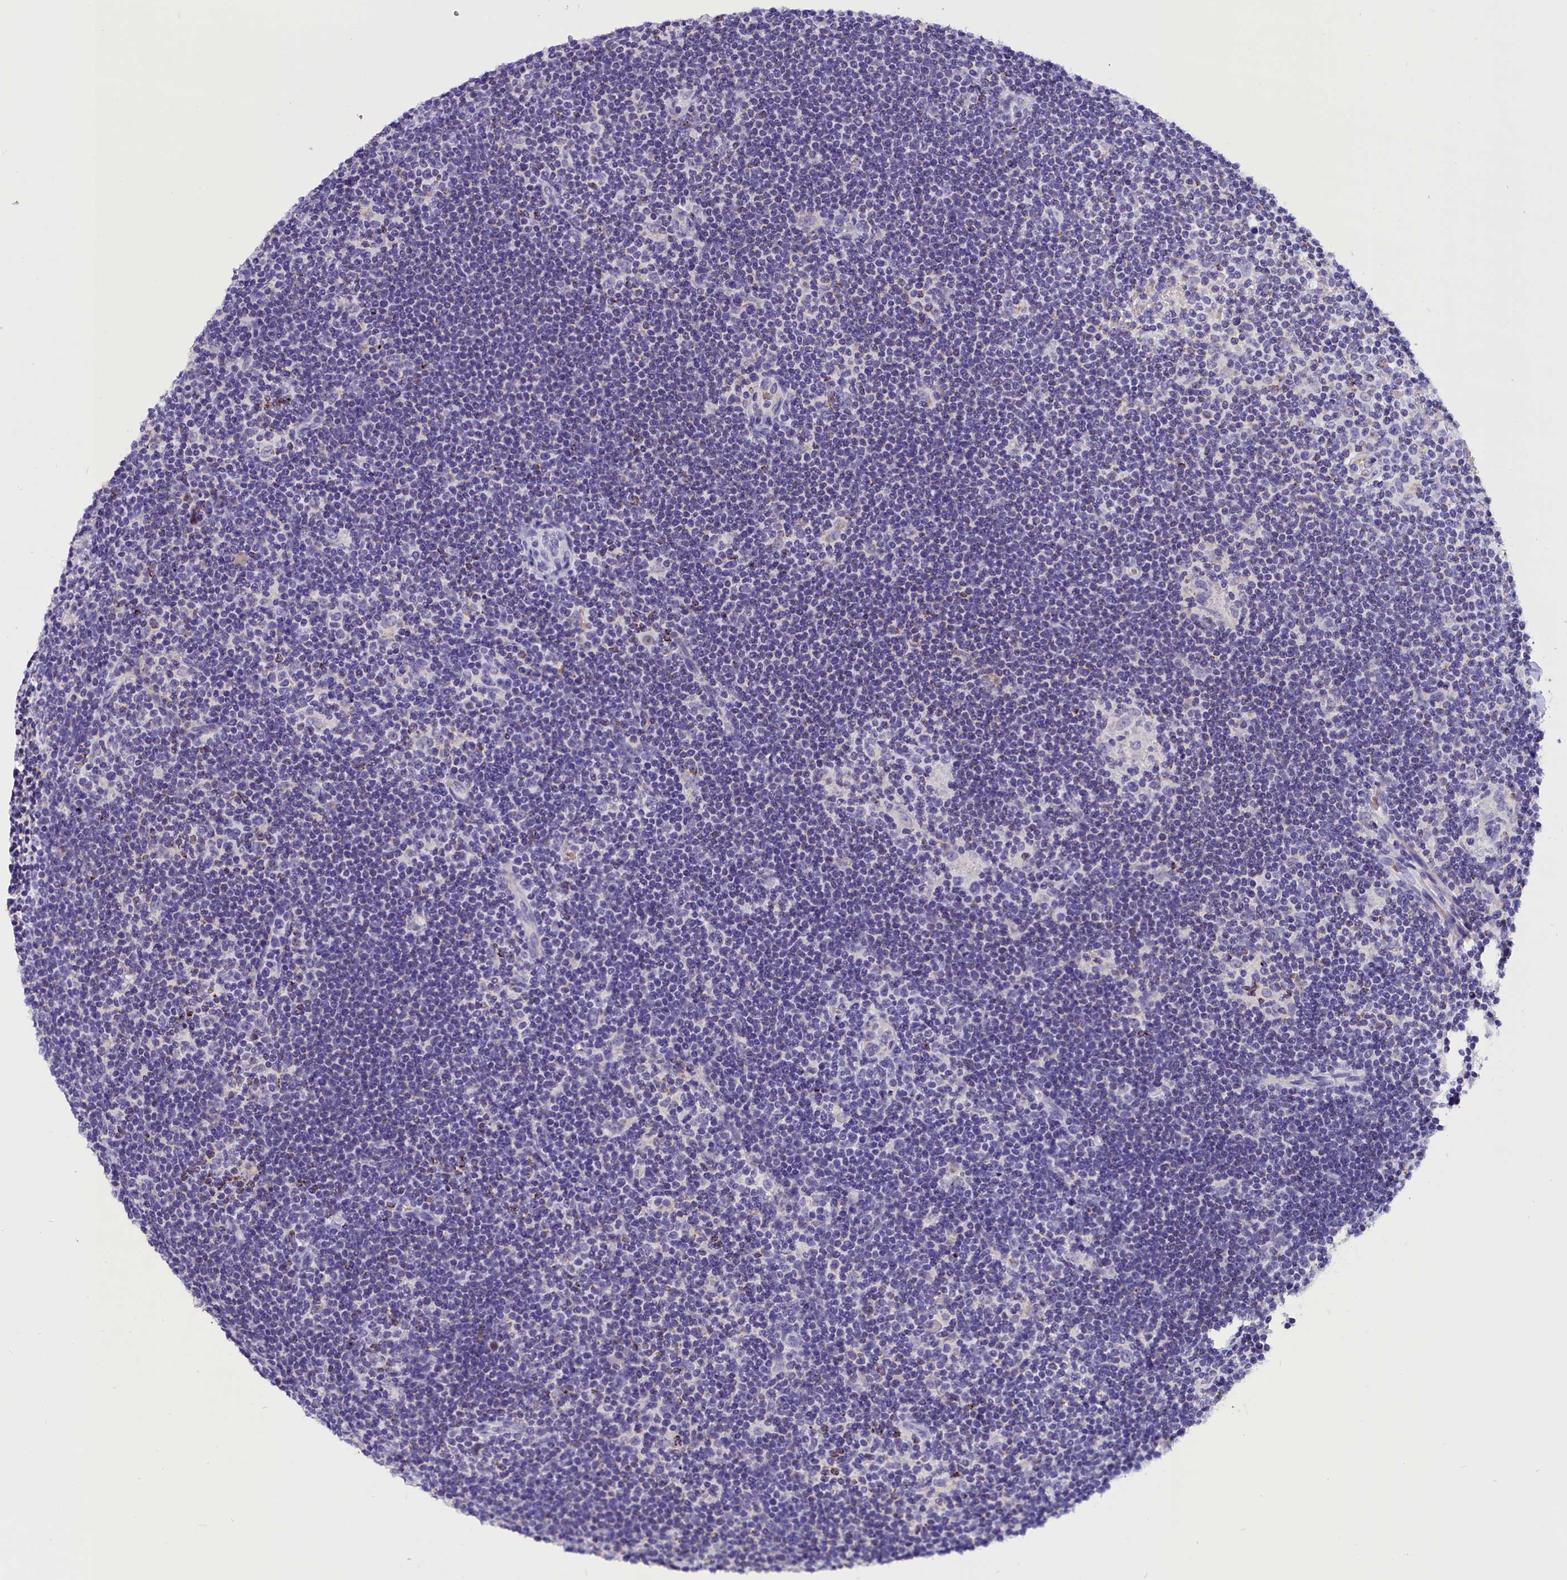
{"staining": {"intensity": "negative", "quantity": "none", "location": "none"}, "tissue": "lymphoma", "cell_type": "Tumor cells", "image_type": "cancer", "snomed": [{"axis": "morphology", "description": "Hodgkin's disease, NOS"}, {"axis": "topography", "description": "Lymph node"}], "caption": "The histopathology image demonstrates no significant positivity in tumor cells of Hodgkin's disease.", "gene": "ABAT", "patient": {"sex": "female", "age": 57}}